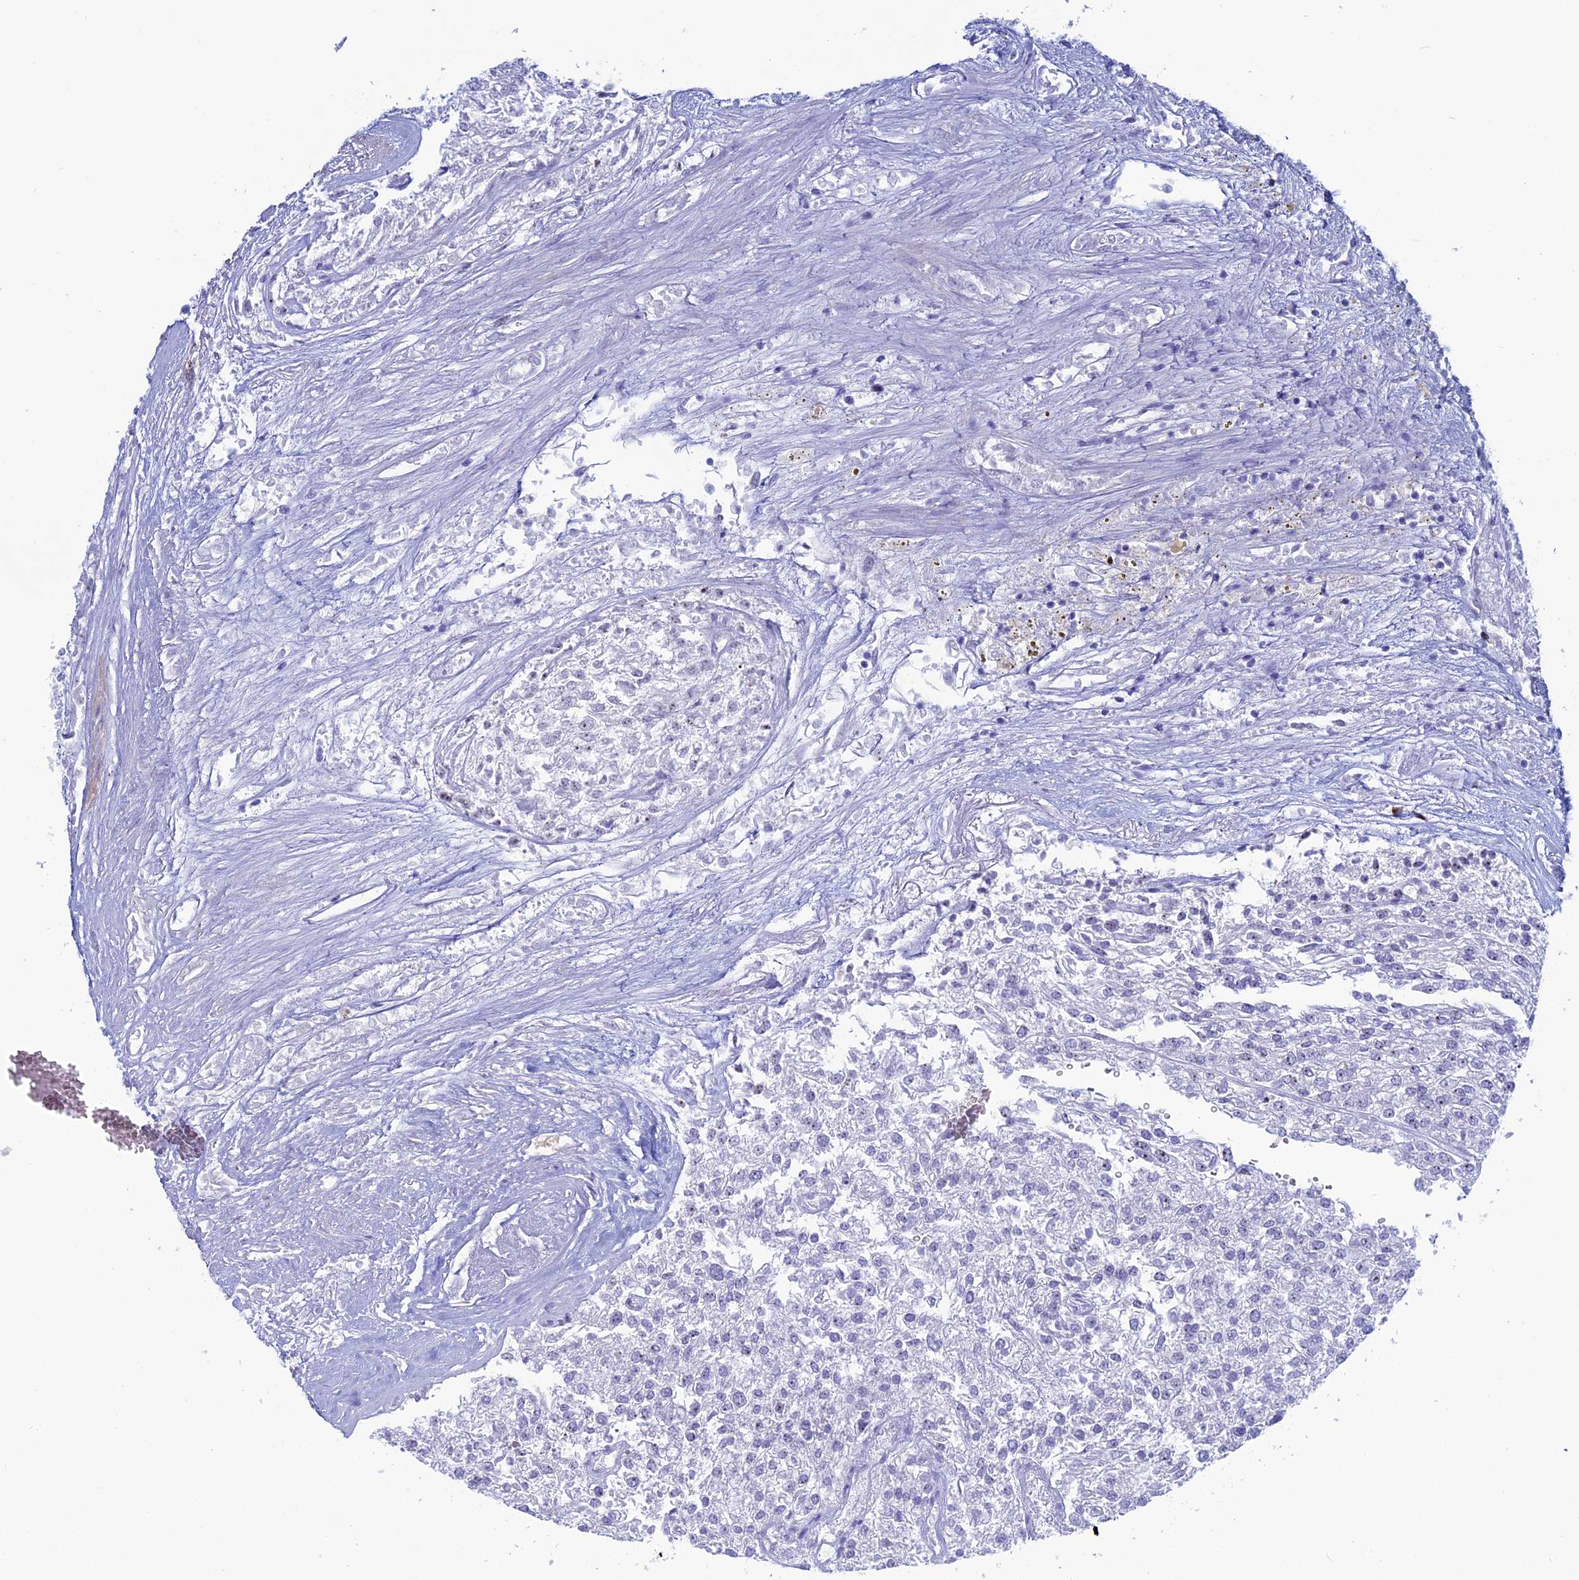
{"staining": {"intensity": "negative", "quantity": "none", "location": "none"}, "tissue": "renal cancer", "cell_type": "Tumor cells", "image_type": "cancer", "snomed": [{"axis": "morphology", "description": "Adenocarcinoma, NOS"}, {"axis": "topography", "description": "Kidney"}], "caption": "The photomicrograph displays no significant staining in tumor cells of renal adenocarcinoma. (DAB (3,3'-diaminobenzidine) IHC with hematoxylin counter stain).", "gene": "CCDC86", "patient": {"sex": "female", "age": 54}}